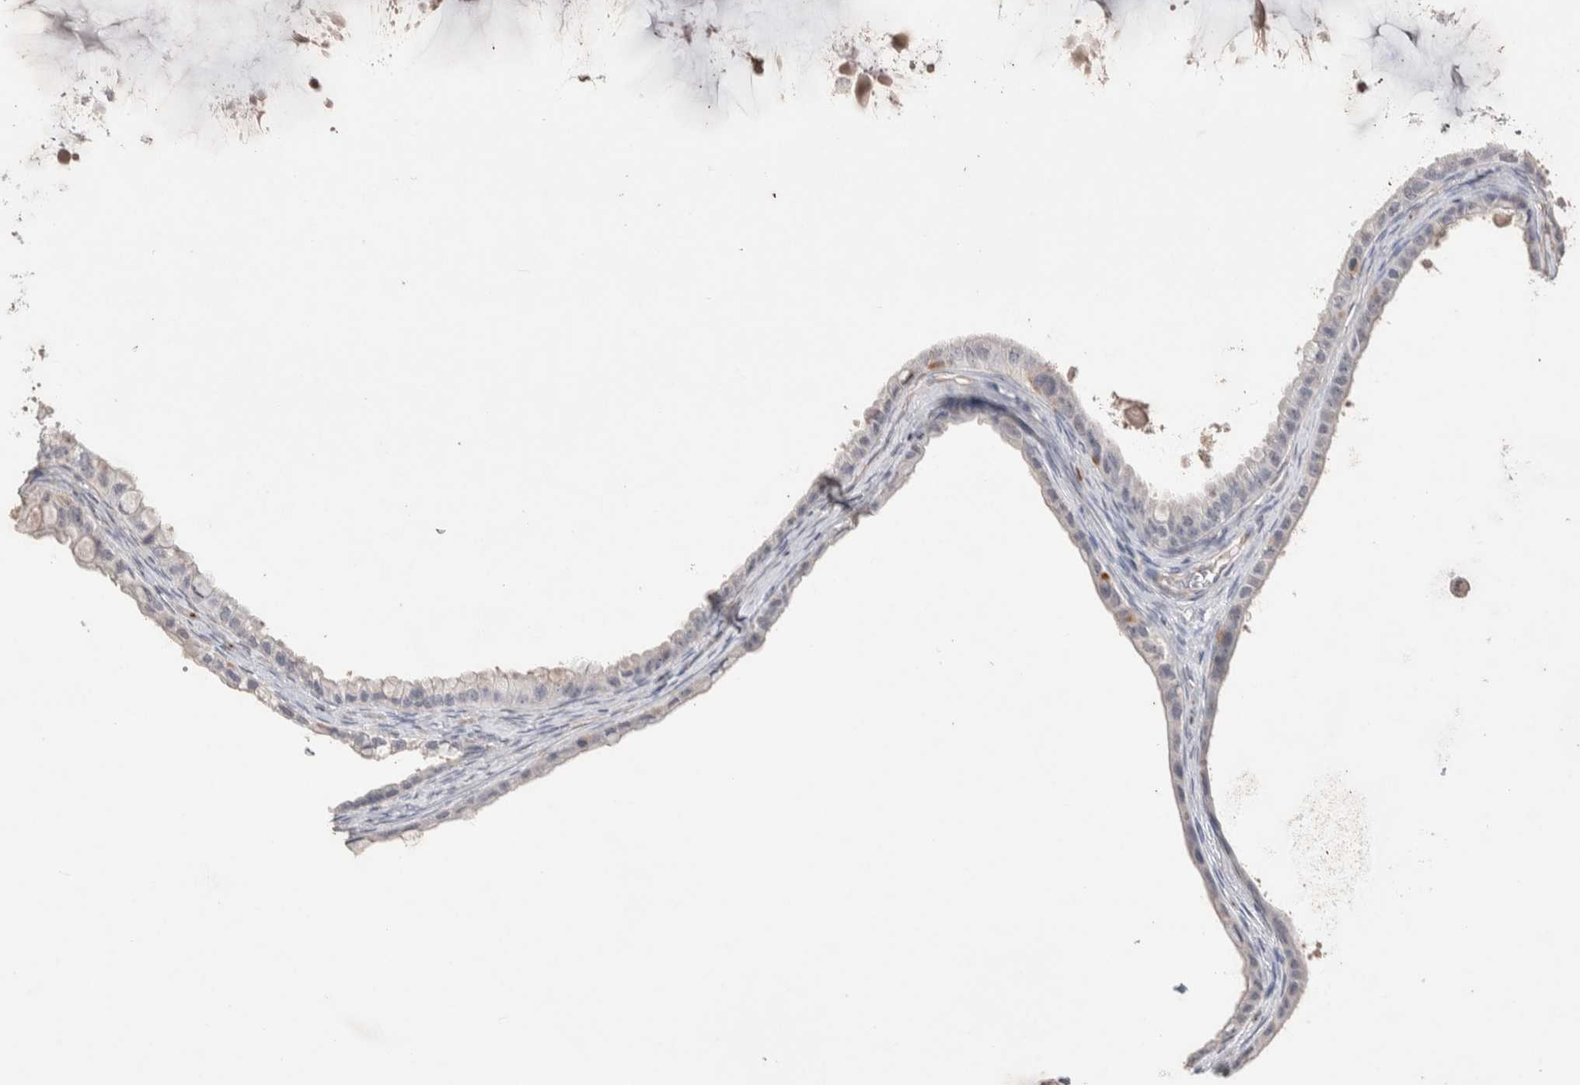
{"staining": {"intensity": "negative", "quantity": "none", "location": "none"}, "tissue": "ovarian cancer", "cell_type": "Tumor cells", "image_type": "cancer", "snomed": [{"axis": "morphology", "description": "Cystadenocarcinoma, mucinous, NOS"}, {"axis": "topography", "description": "Ovary"}], "caption": "Immunohistochemistry (IHC) of human ovarian cancer (mucinous cystadenocarcinoma) demonstrates no positivity in tumor cells. (DAB (3,3'-diaminobenzidine) IHC with hematoxylin counter stain).", "gene": "FFAR2", "patient": {"sex": "female", "age": 80}}